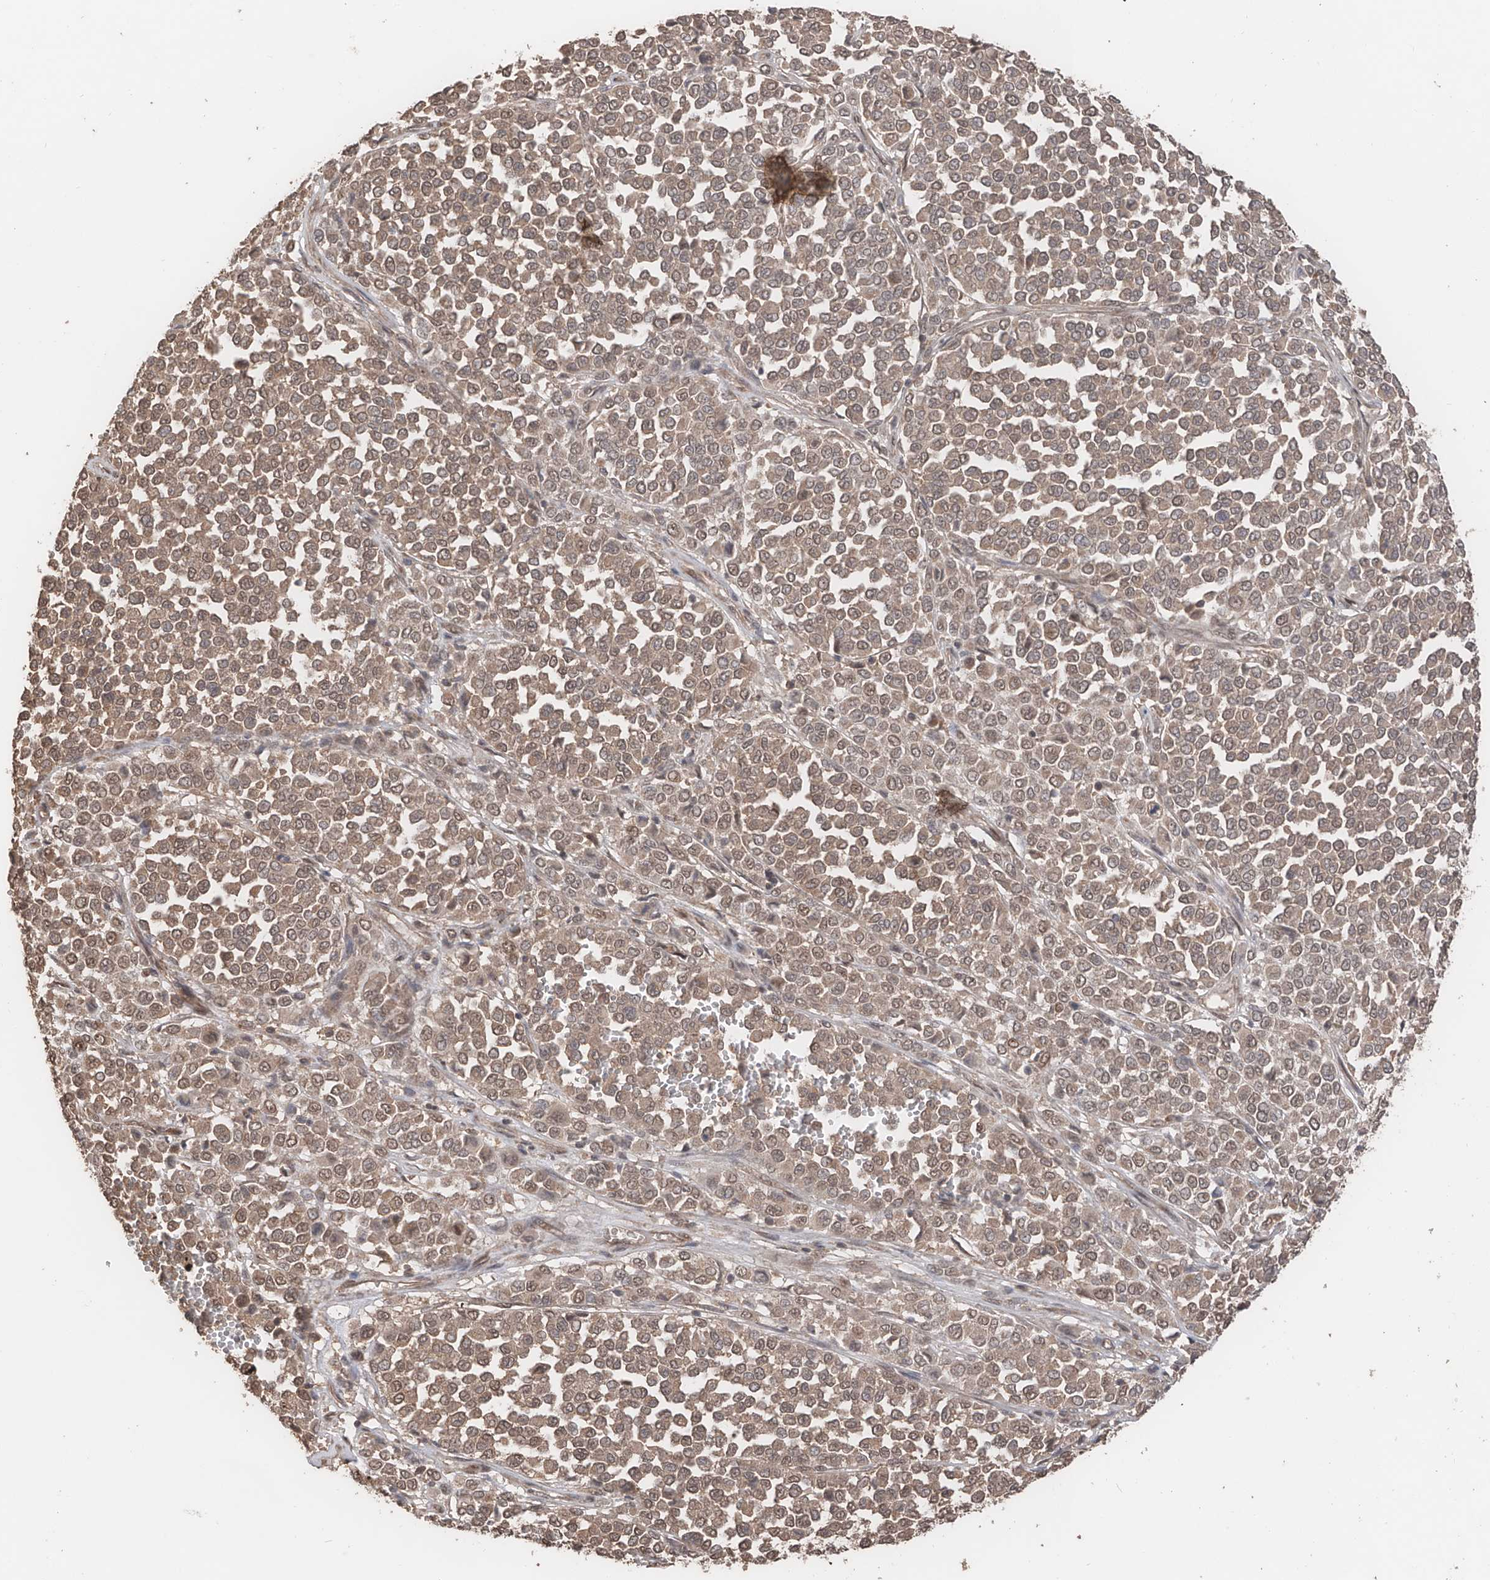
{"staining": {"intensity": "weak", "quantity": ">75%", "location": "cytoplasmic/membranous,nuclear"}, "tissue": "melanoma", "cell_type": "Tumor cells", "image_type": "cancer", "snomed": [{"axis": "morphology", "description": "Malignant melanoma, Metastatic site"}, {"axis": "topography", "description": "Pancreas"}], "caption": "Protein analysis of malignant melanoma (metastatic site) tissue demonstrates weak cytoplasmic/membranous and nuclear positivity in about >75% of tumor cells.", "gene": "FAM135A", "patient": {"sex": "female", "age": 30}}